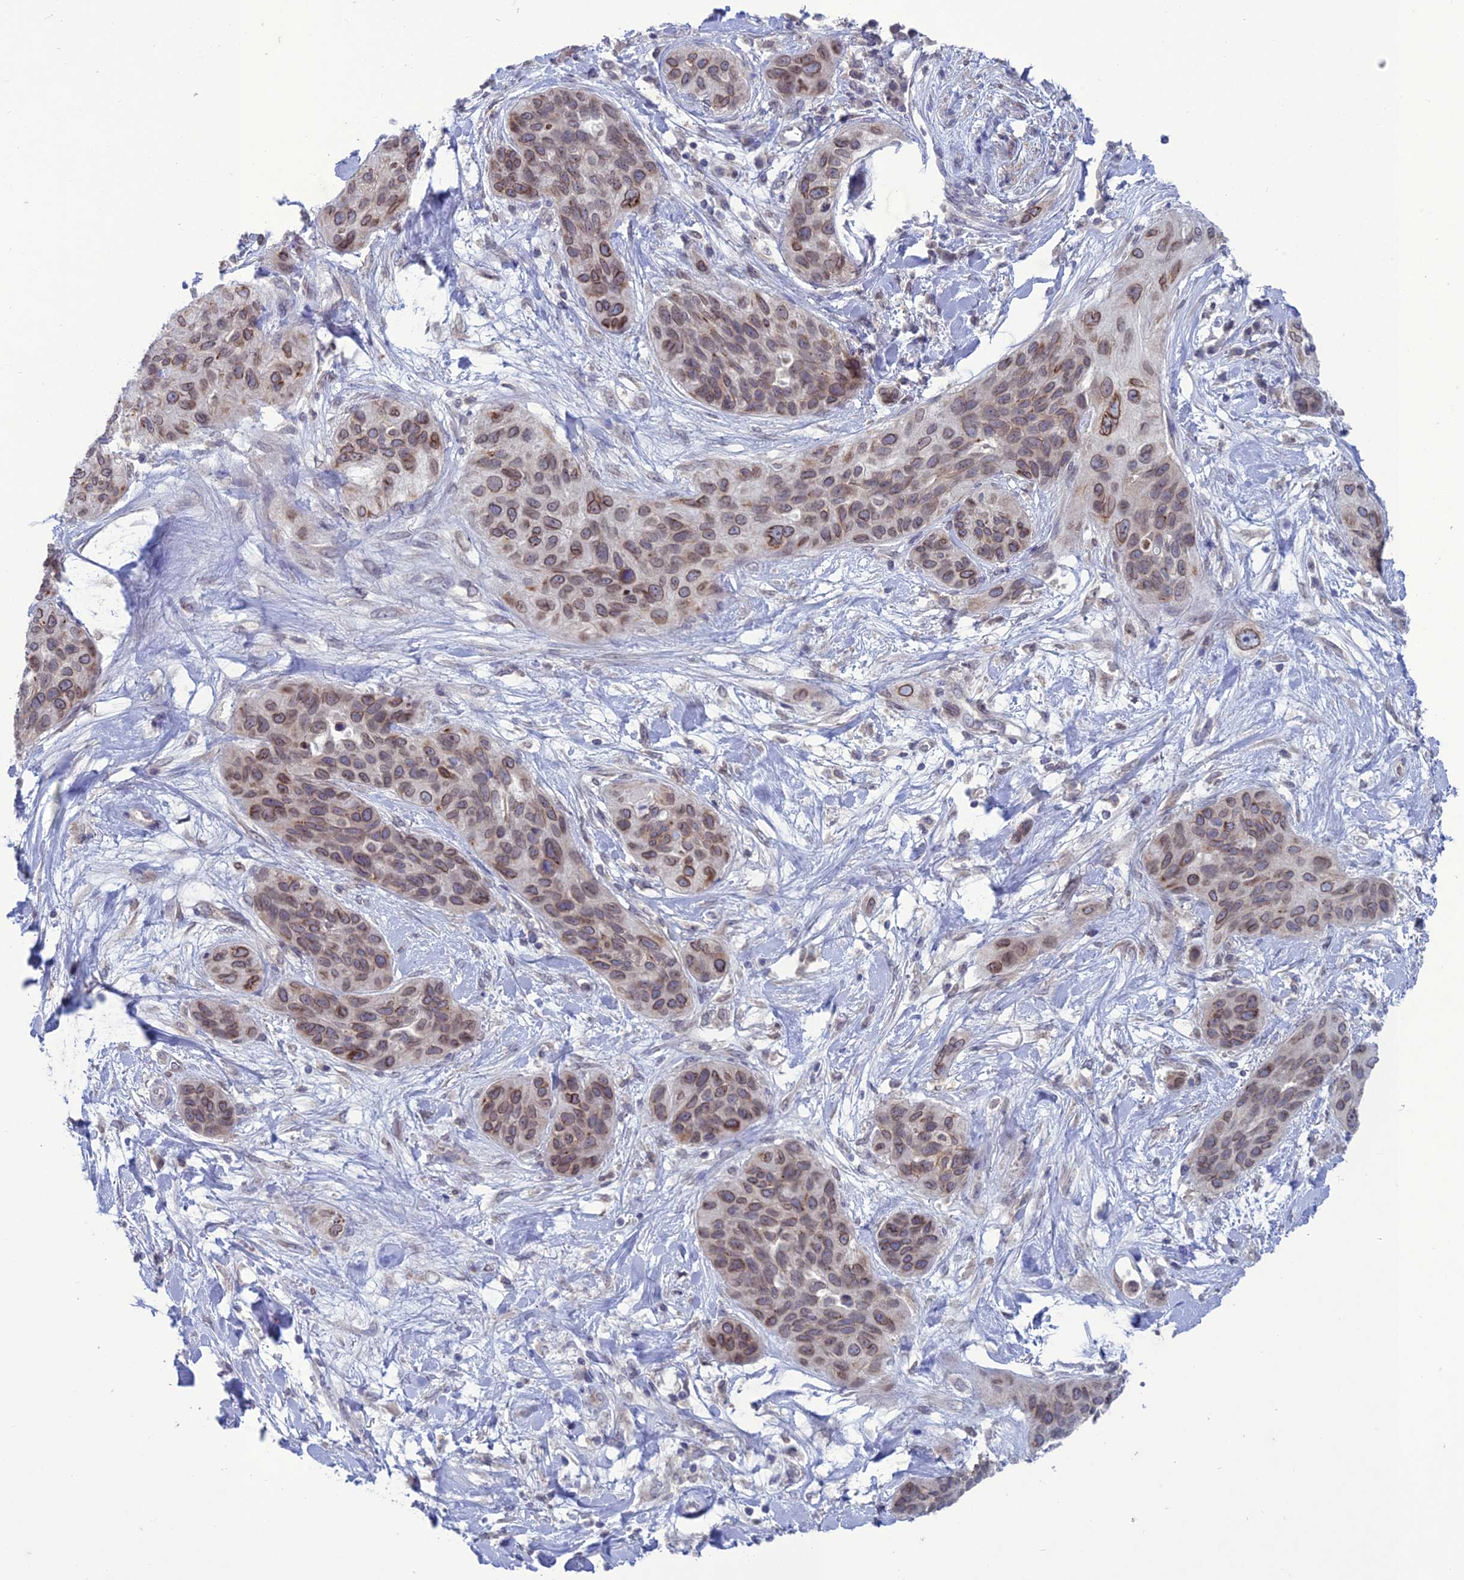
{"staining": {"intensity": "moderate", "quantity": ">75%", "location": "cytoplasmic/membranous,nuclear"}, "tissue": "lung cancer", "cell_type": "Tumor cells", "image_type": "cancer", "snomed": [{"axis": "morphology", "description": "Squamous cell carcinoma, NOS"}, {"axis": "topography", "description": "Lung"}], "caption": "A photomicrograph of lung squamous cell carcinoma stained for a protein exhibits moderate cytoplasmic/membranous and nuclear brown staining in tumor cells. (IHC, brightfield microscopy, high magnification).", "gene": "WDR46", "patient": {"sex": "female", "age": 70}}